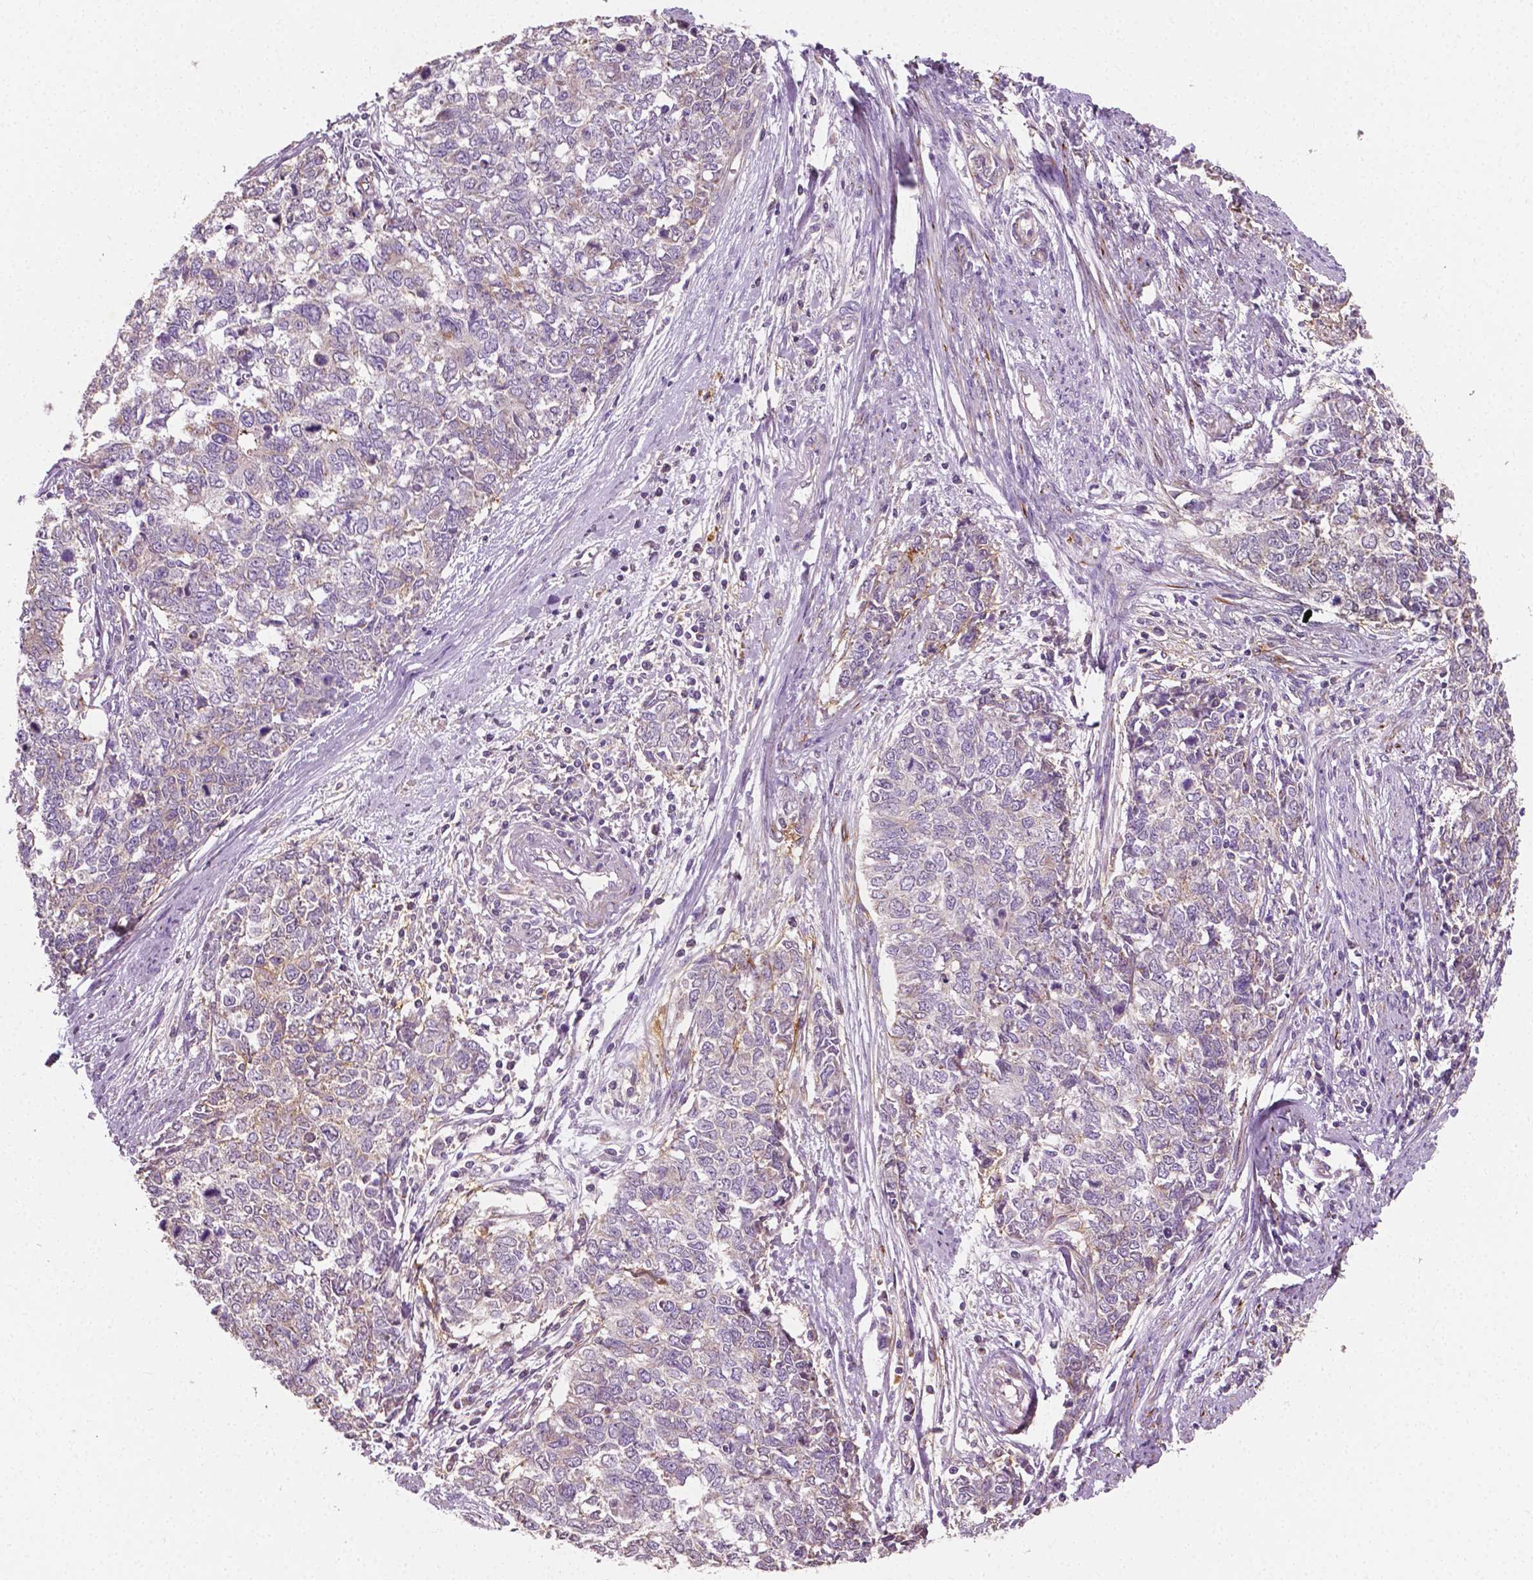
{"staining": {"intensity": "weak", "quantity": "<25%", "location": "cytoplasmic/membranous"}, "tissue": "cervical cancer", "cell_type": "Tumor cells", "image_type": "cancer", "snomed": [{"axis": "morphology", "description": "Adenocarcinoma, NOS"}, {"axis": "topography", "description": "Cervix"}], "caption": "Micrograph shows no protein positivity in tumor cells of cervical adenocarcinoma tissue. (DAB (3,3'-diaminobenzidine) immunohistochemistry (IHC), high magnification).", "gene": "PTX3", "patient": {"sex": "female", "age": 63}}